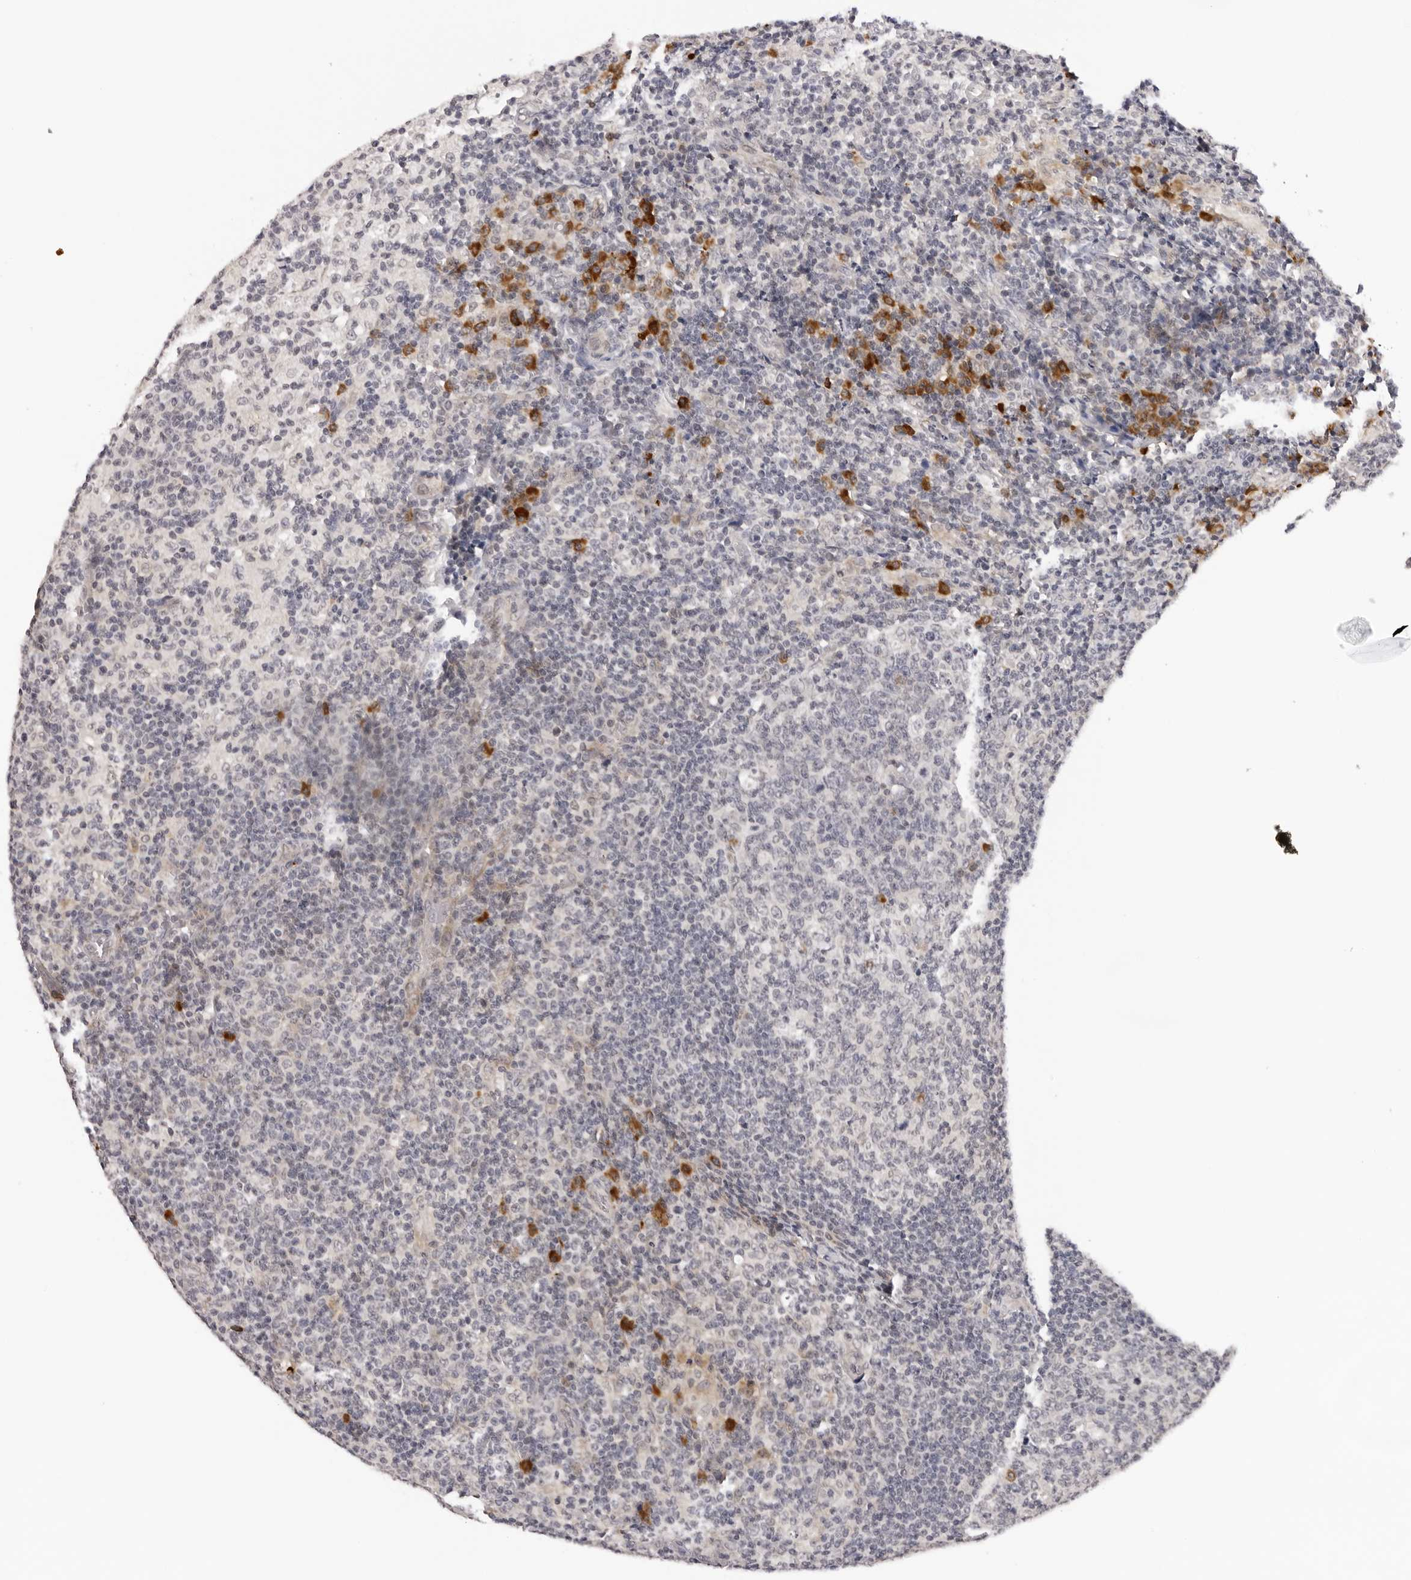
{"staining": {"intensity": "strong", "quantity": "<25%", "location": "cytoplasmic/membranous"}, "tissue": "lymph node", "cell_type": "Germinal center cells", "image_type": "normal", "snomed": [{"axis": "morphology", "description": "Normal tissue, NOS"}, {"axis": "morphology", "description": "Inflammation, NOS"}, {"axis": "topography", "description": "Lymph node"}], "caption": "High-magnification brightfield microscopy of normal lymph node stained with DAB (brown) and counterstained with hematoxylin (blue). germinal center cells exhibit strong cytoplasmic/membranous expression is appreciated in approximately<25% of cells.", "gene": "IL17RA", "patient": {"sex": "male", "age": 55}}